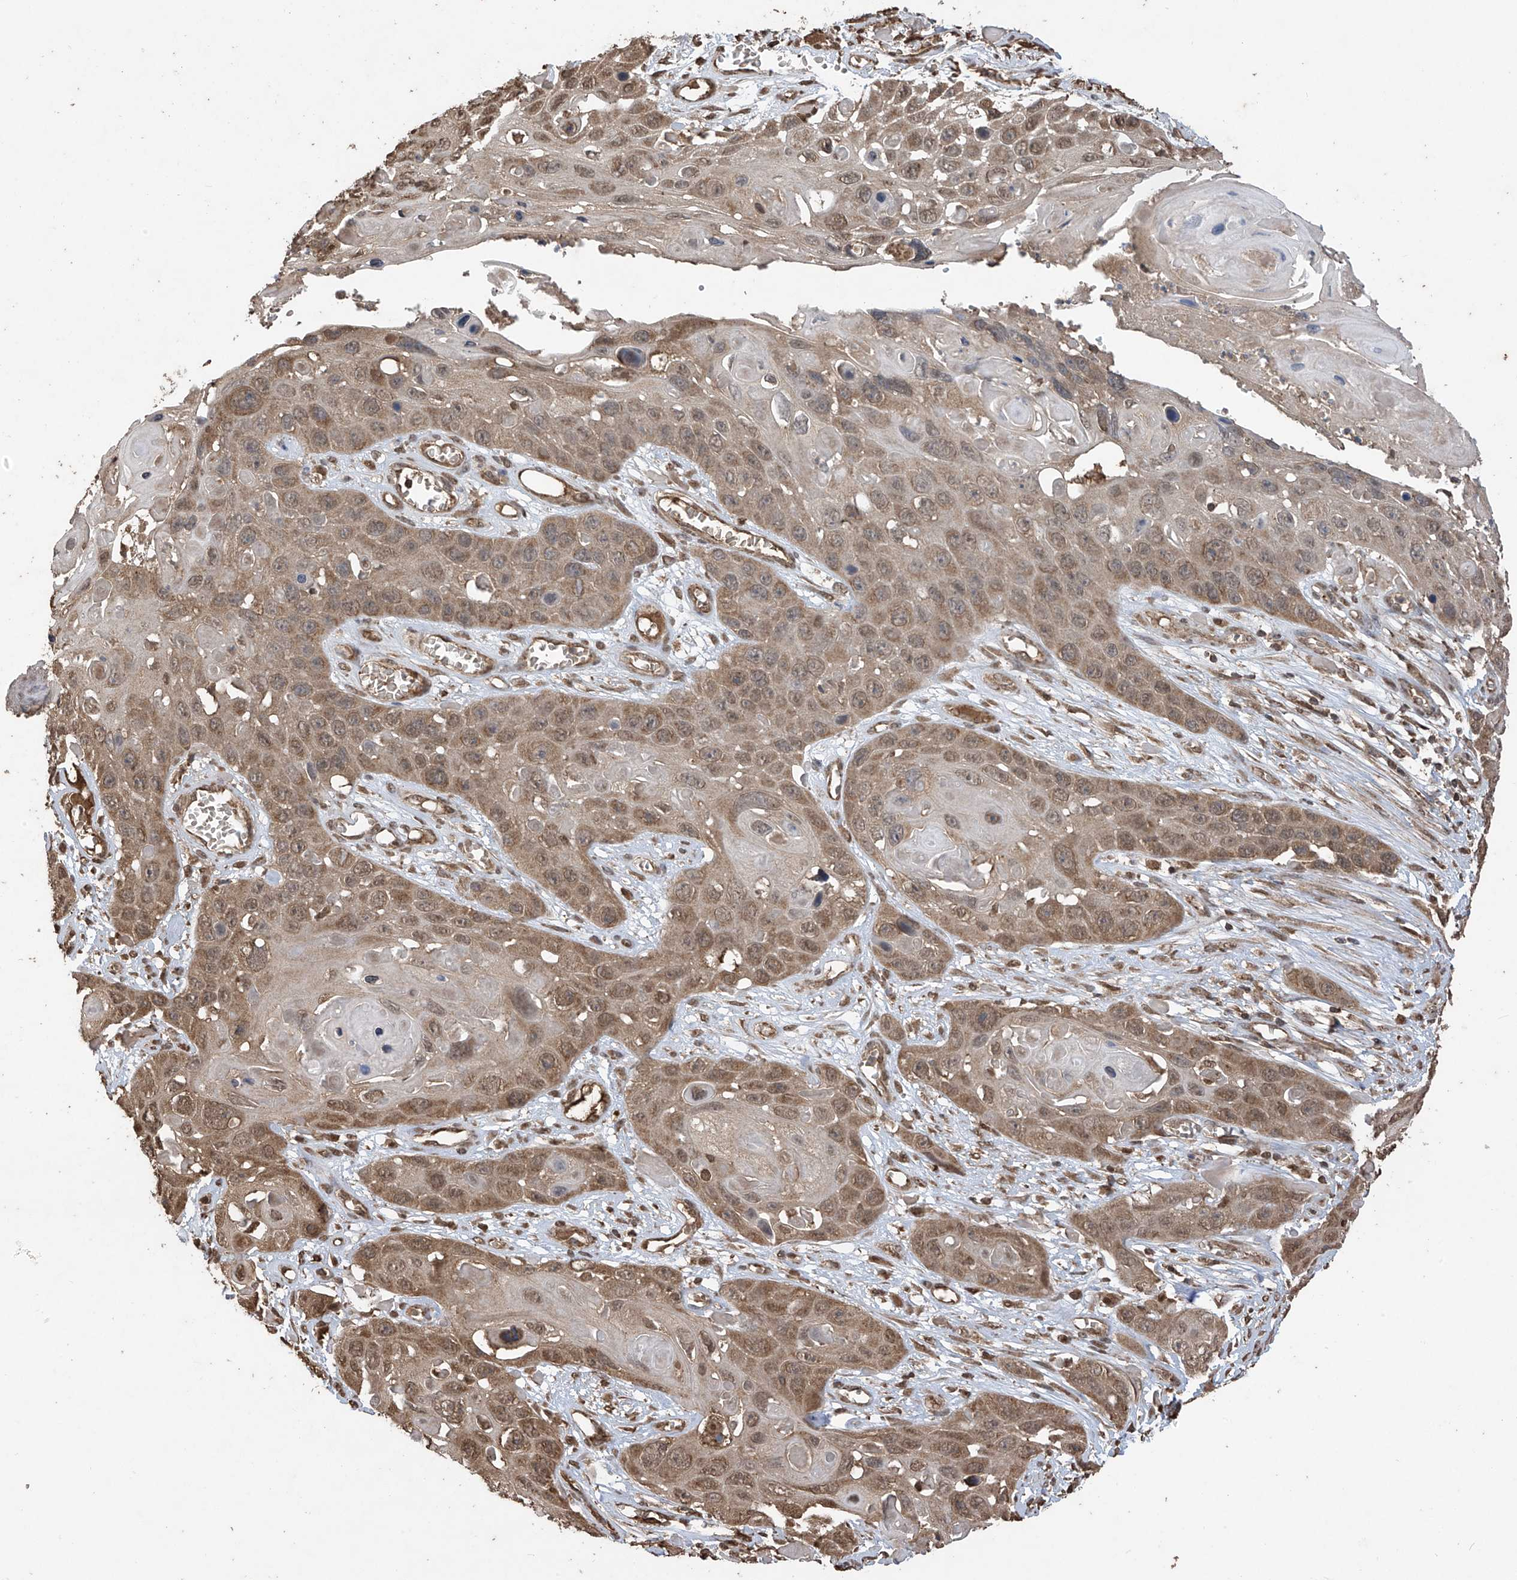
{"staining": {"intensity": "moderate", "quantity": ">75%", "location": "cytoplasmic/membranous,nuclear"}, "tissue": "skin cancer", "cell_type": "Tumor cells", "image_type": "cancer", "snomed": [{"axis": "morphology", "description": "Squamous cell carcinoma, NOS"}, {"axis": "topography", "description": "Skin"}], "caption": "Moderate cytoplasmic/membranous and nuclear expression for a protein is appreciated in approximately >75% of tumor cells of skin squamous cell carcinoma using immunohistochemistry (IHC).", "gene": "PNPT1", "patient": {"sex": "male", "age": 55}}